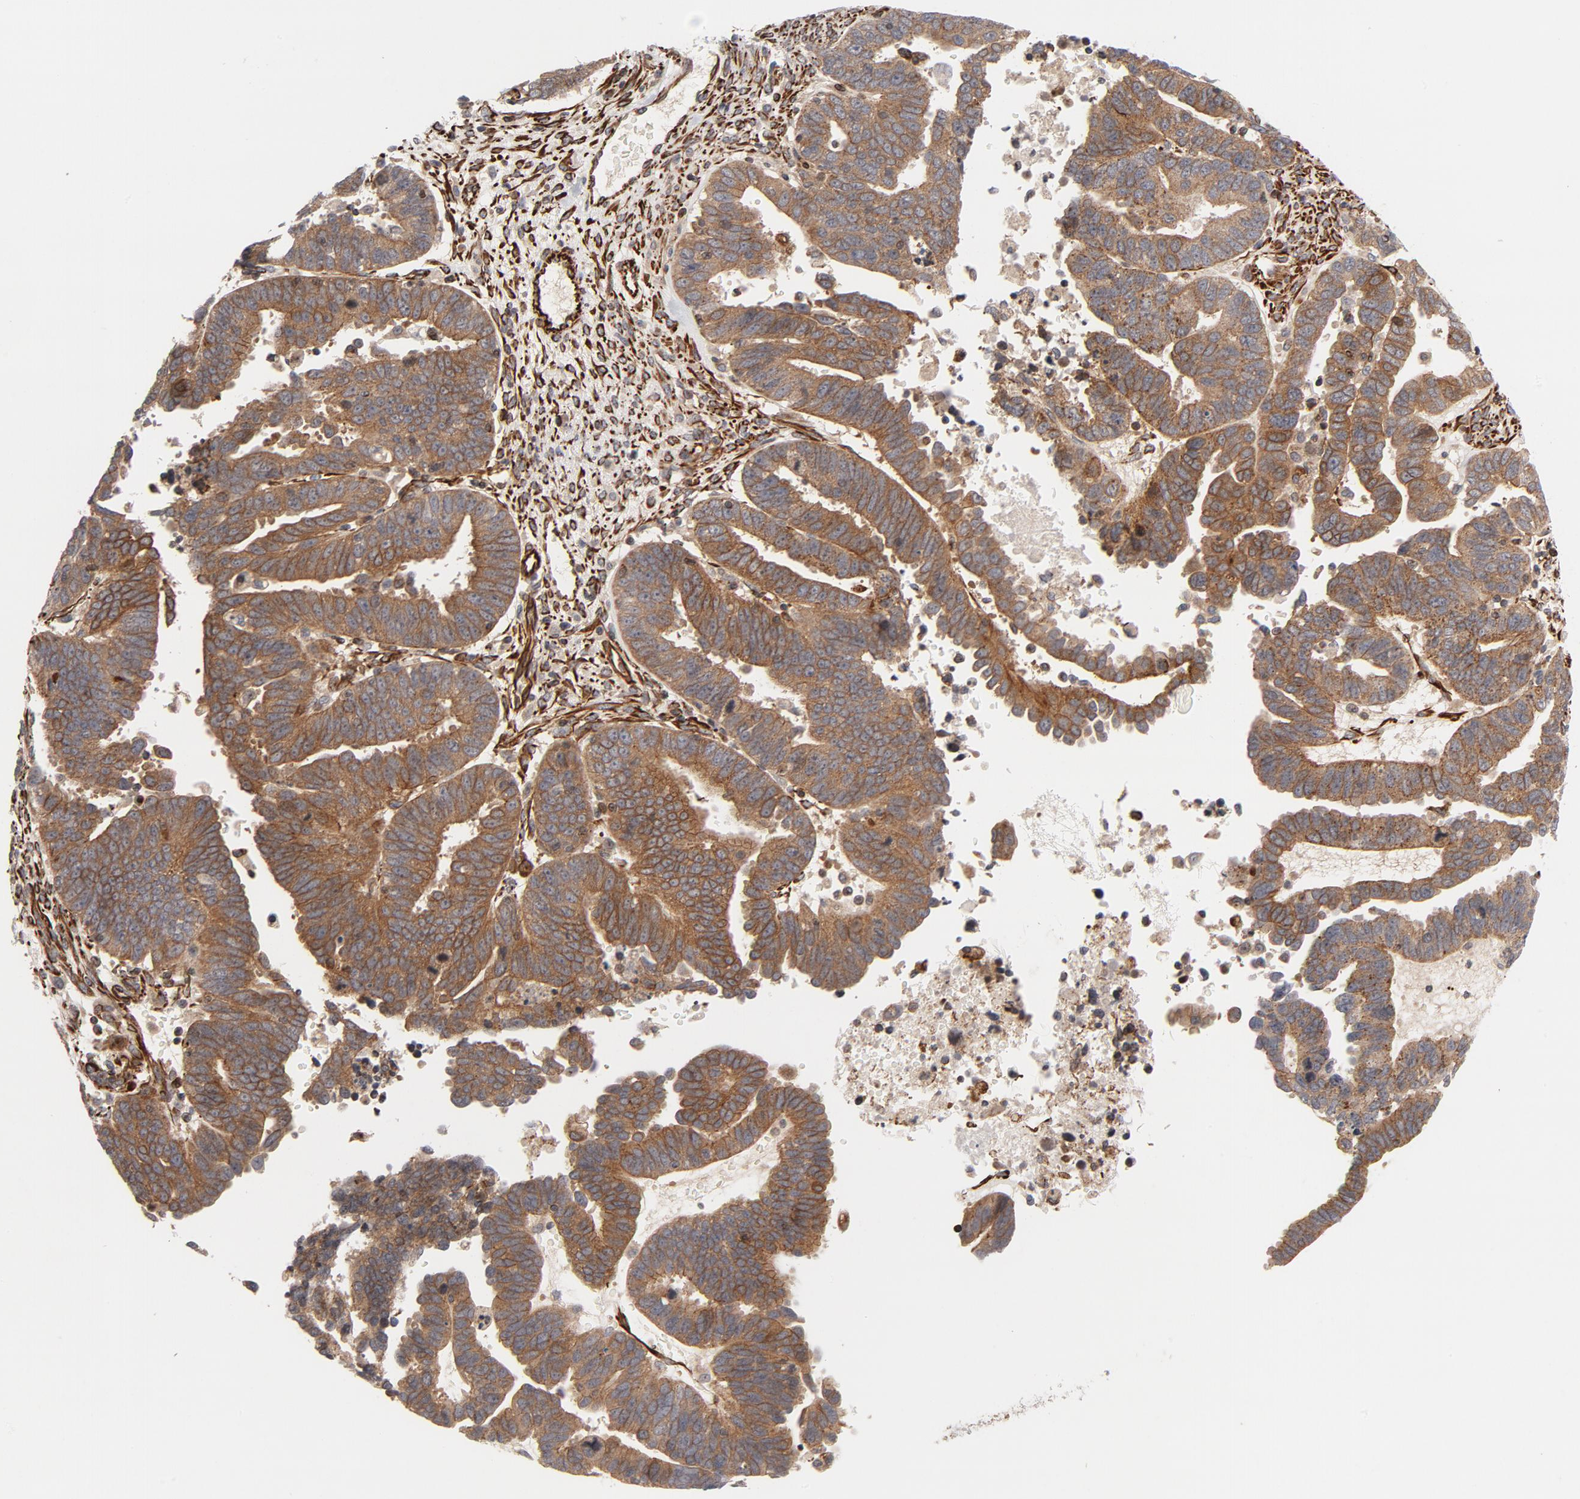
{"staining": {"intensity": "moderate", "quantity": ">75%", "location": "cytoplasmic/membranous"}, "tissue": "ovarian cancer", "cell_type": "Tumor cells", "image_type": "cancer", "snomed": [{"axis": "morphology", "description": "Carcinoma, endometroid"}, {"axis": "morphology", "description": "Cystadenocarcinoma, serous, NOS"}, {"axis": "topography", "description": "Ovary"}], "caption": "IHC (DAB (3,3'-diaminobenzidine)) staining of serous cystadenocarcinoma (ovarian) demonstrates moderate cytoplasmic/membranous protein positivity in approximately >75% of tumor cells.", "gene": "DNAAF2", "patient": {"sex": "female", "age": 45}}